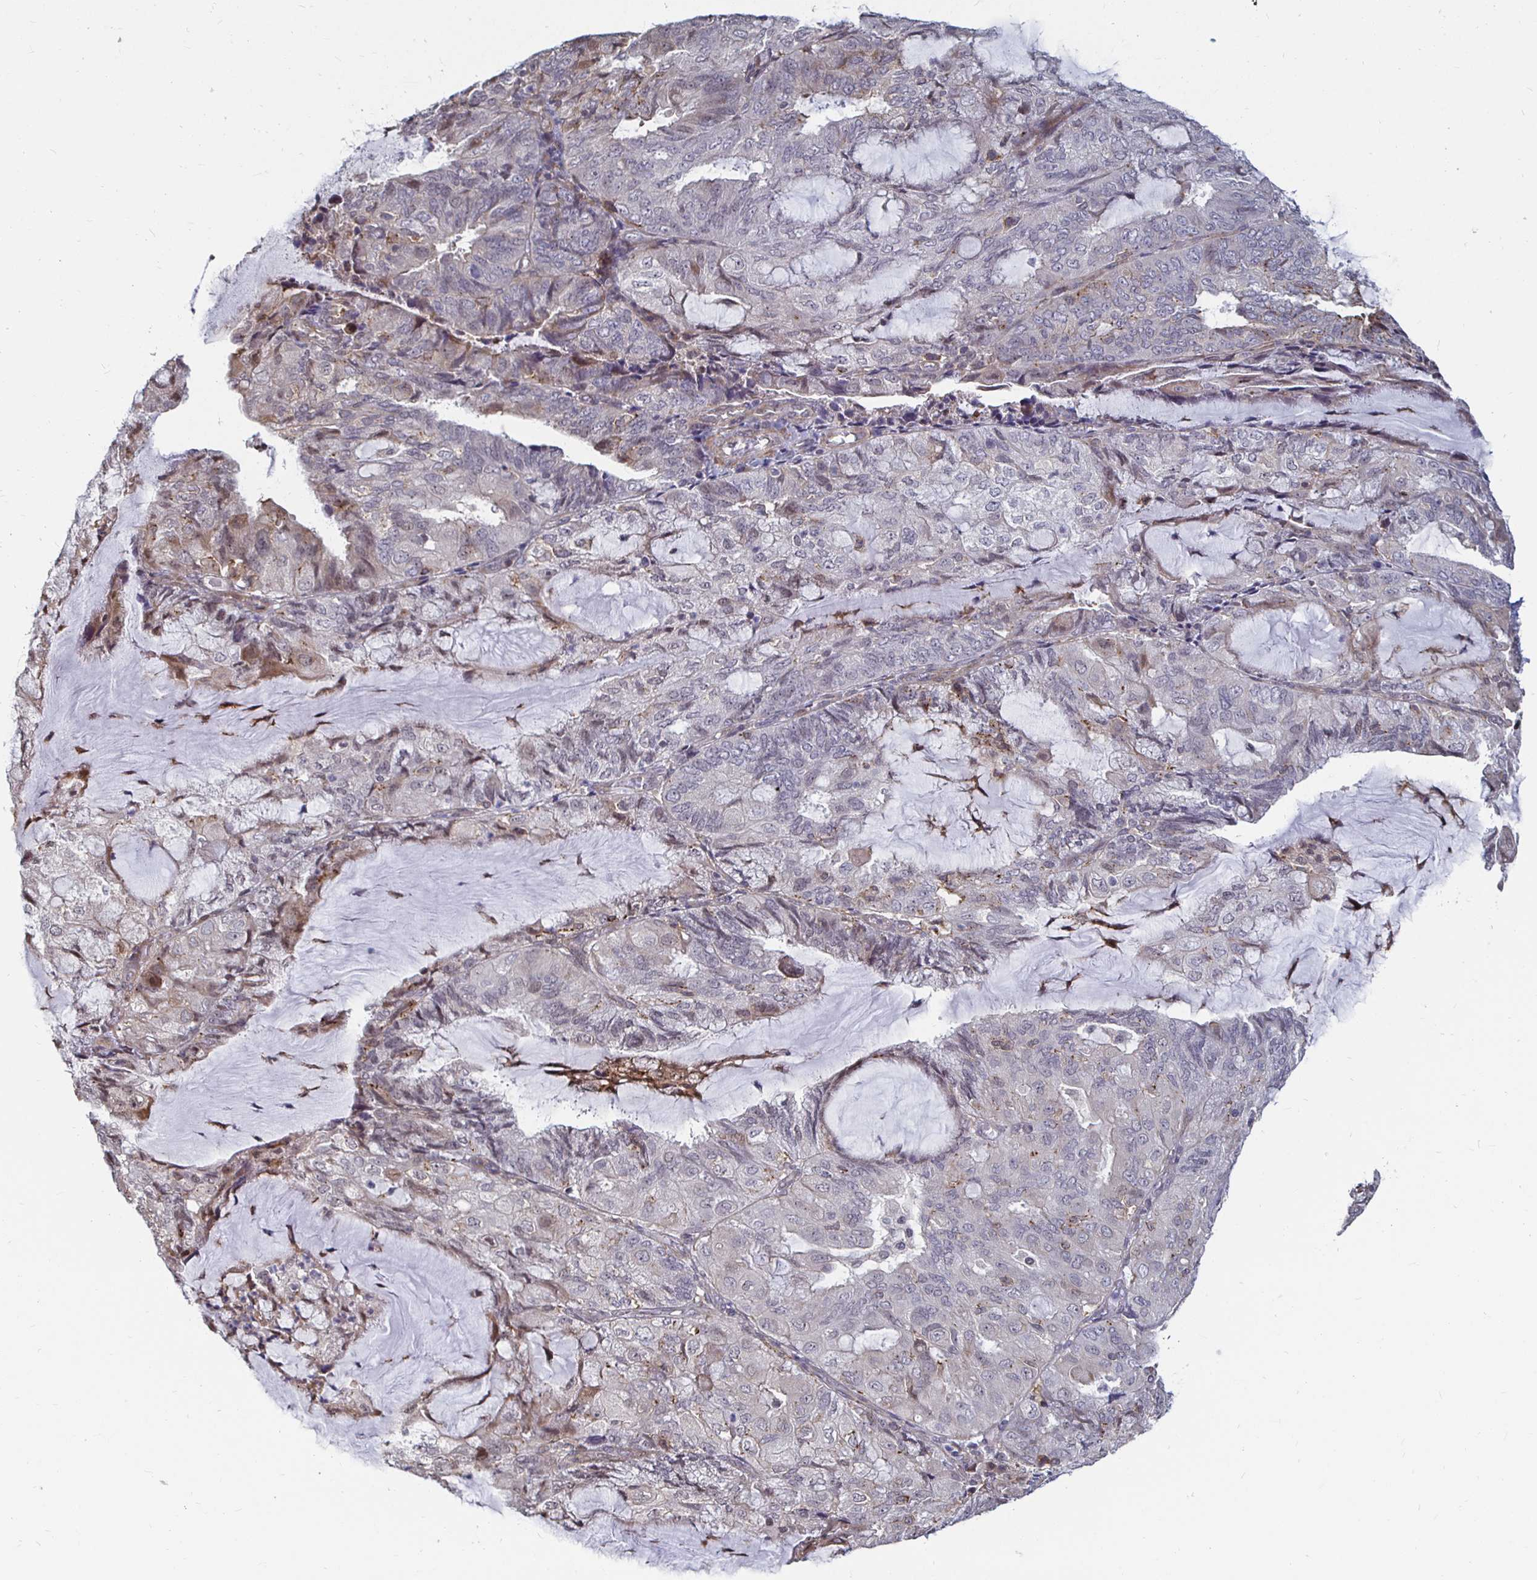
{"staining": {"intensity": "weak", "quantity": "25%-75%", "location": "cytoplasmic/membranous"}, "tissue": "endometrial cancer", "cell_type": "Tumor cells", "image_type": "cancer", "snomed": [{"axis": "morphology", "description": "Adenocarcinoma, NOS"}, {"axis": "topography", "description": "Endometrium"}], "caption": "Immunohistochemistry (IHC) micrograph of human endometrial adenocarcinoma stained for a protein (brown), which exhibits low levels of weak cytoplasmic/membranous expression in approximately 25%-75% of tumor cells.", "gene": "CAPN11", "patient": {"sex": "female", "age": 81}}